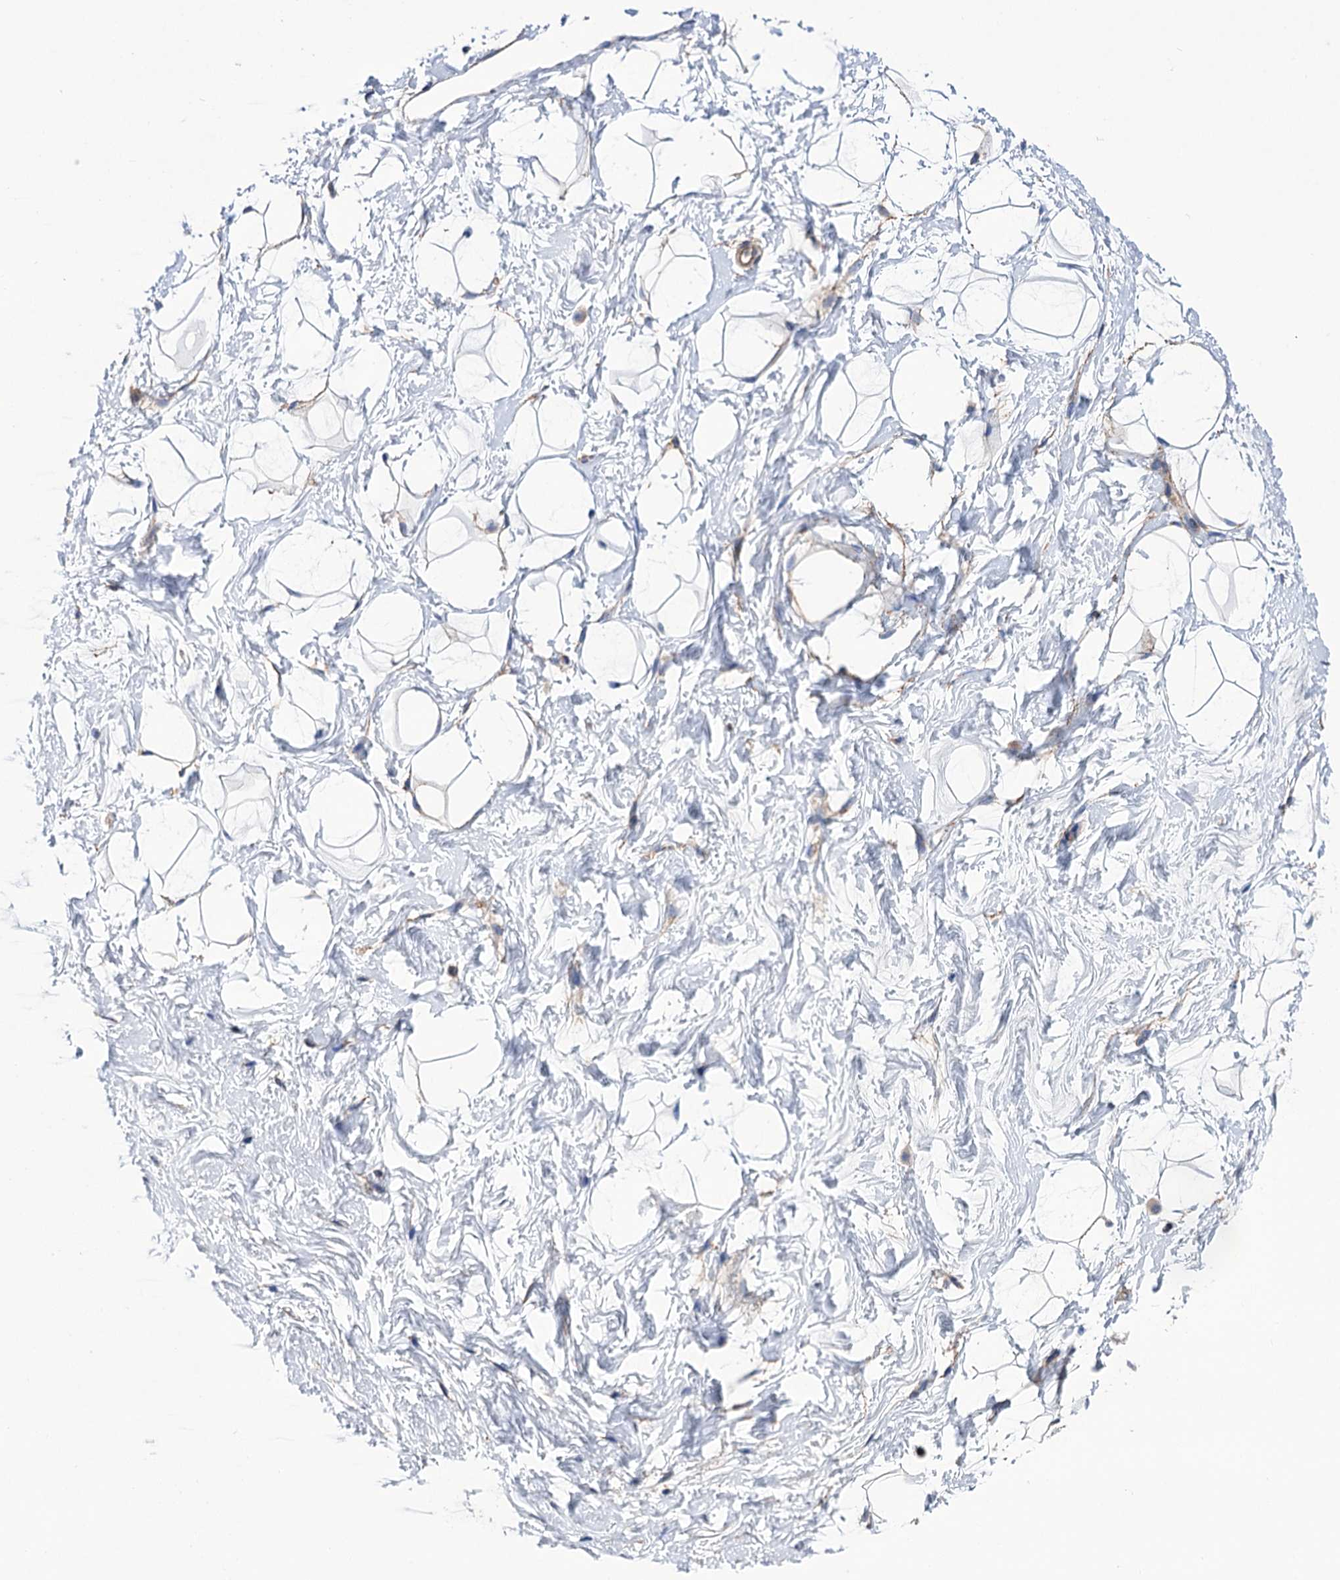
{"staining": {"intensity": "negative", "quantity": "none", "location": "none"}, "tissue": "breast", "cell_type": "Adipocytes", "image_type": "normal", "snomed": [{"axis": "morphology", "description": "Normal tissue, NOS"}, {"axis": "morphology", "description": "Adenoma, NOS"}, {"axis": "topography", "description": "Breast"}], "caption": "This is a photomicrograph of immunohistochemistry staining of normal breast, which shows no staining in adipocytes.", "gene": "DEF6", "patient": {"sex": "female", "age": 23}}